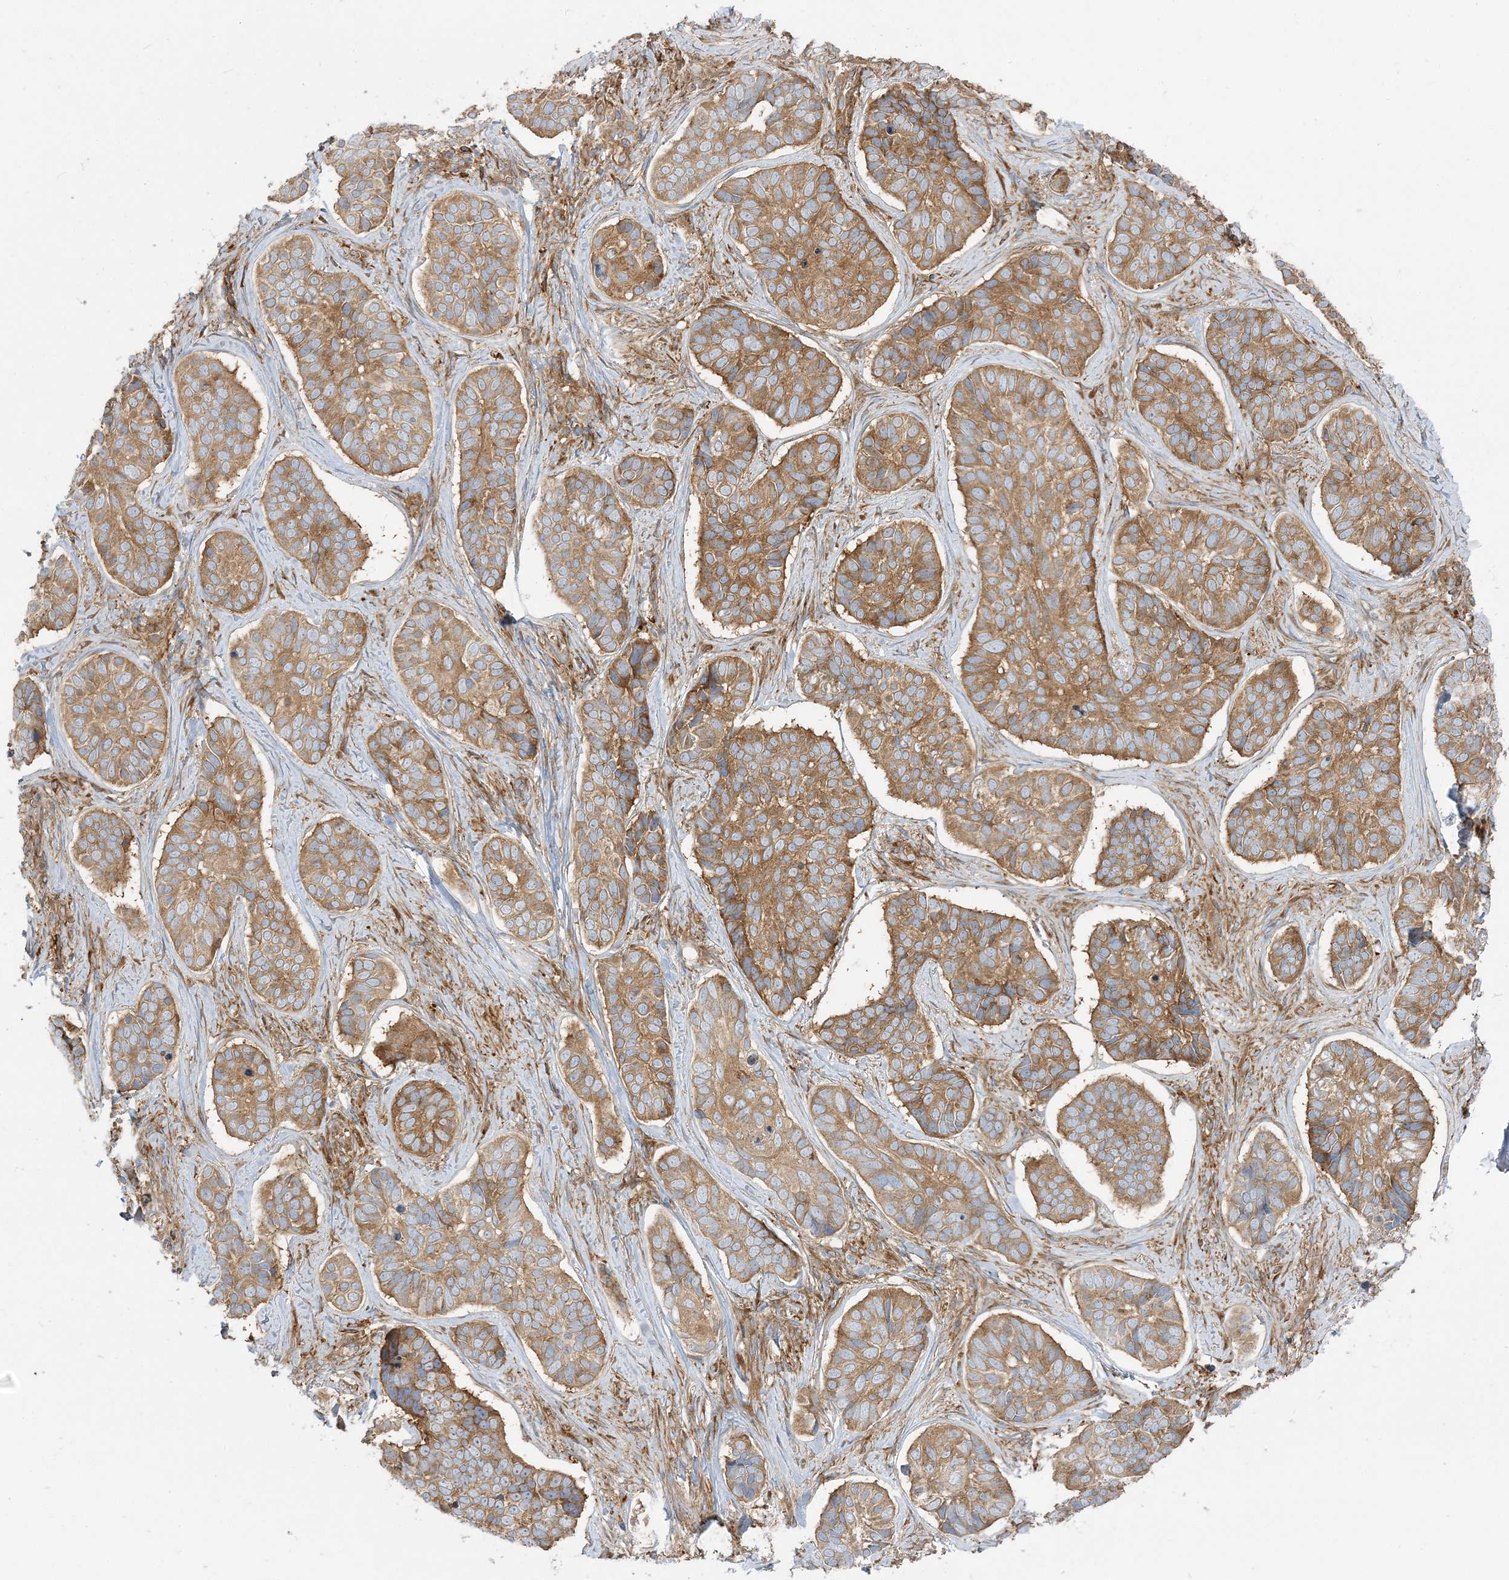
{"staining": {"intensity": "moderate", "quantity": ">75%", "location": "cytoplasmic/membranous"}, "tissue": "skin cancer", "cell_type": "Tumor cells", "image_type": "cancer", "snomed": [{"axis": "morphology", "description": "Basal cell carcinoma"}, {"axis": "topography", "description": "Skin"}], "caption": "Immunohistochemical staining of human skin cancer reveals medium levels of moderate cytoplasmic/membranous protein positivity in approximately >75% of tumor cells.", "gene": "STAM", "patient": {"sex": "male", "age": 62}}